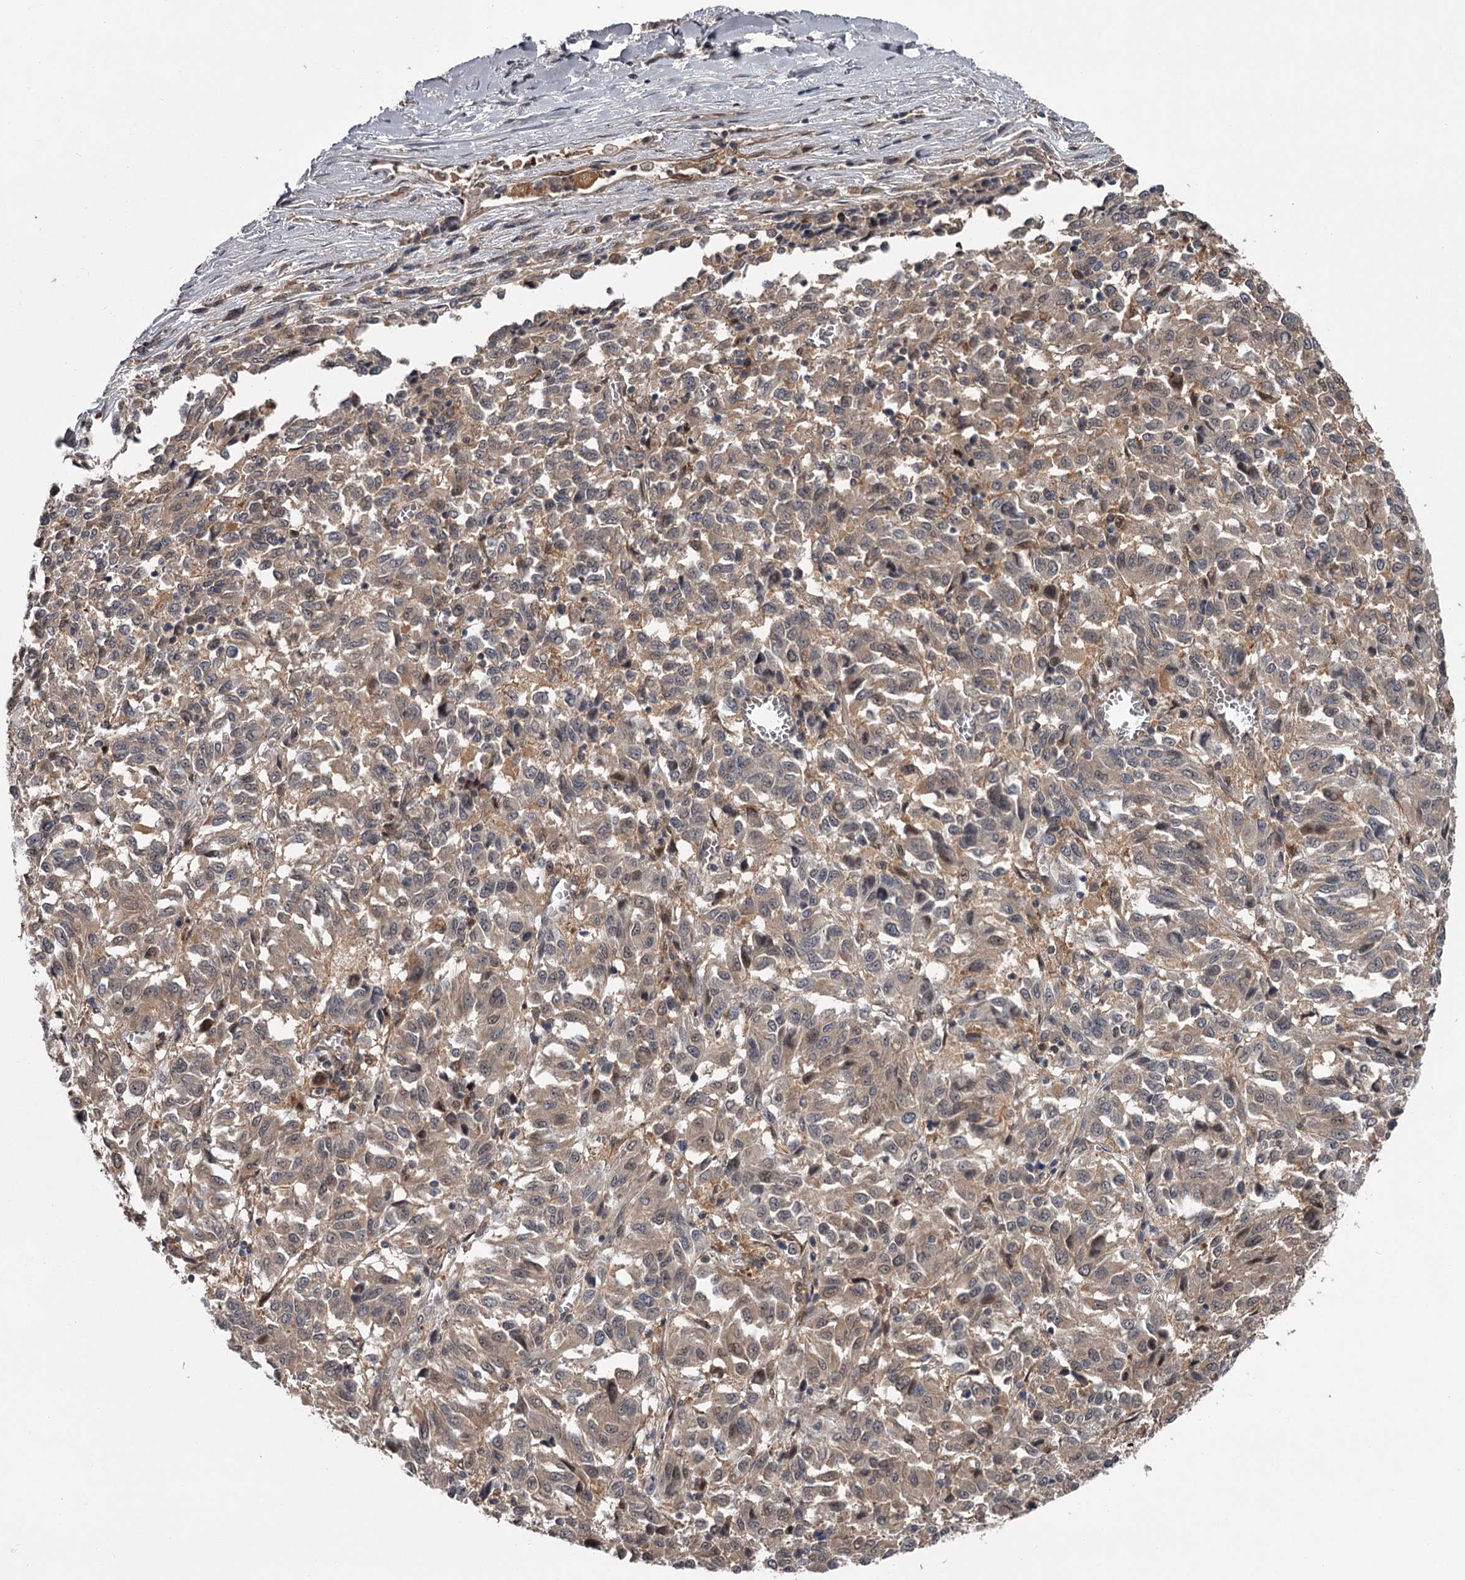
{"staining": {"intensity": "weak", "quantity": "25%-75%", "location": "cytoplasmic/membranous"}, "tissue": "melanoma", "cell_type": "Tumor cells", "image_type": "cancer", "snomed": [{"axis": "morphology", "description": "Malignant melanoma, Metastatic site"}, {"axis": "topography", "description": "Lung"}], "caption": "Immunohistochemical staining of human malignant melanoma (metastatic site) exhibits weak cytoplasmic/membranous protein expression in about 25%-75% of tumor cells.", "gene": "DAO", "patient": {"sex": "male", "age": 64}}